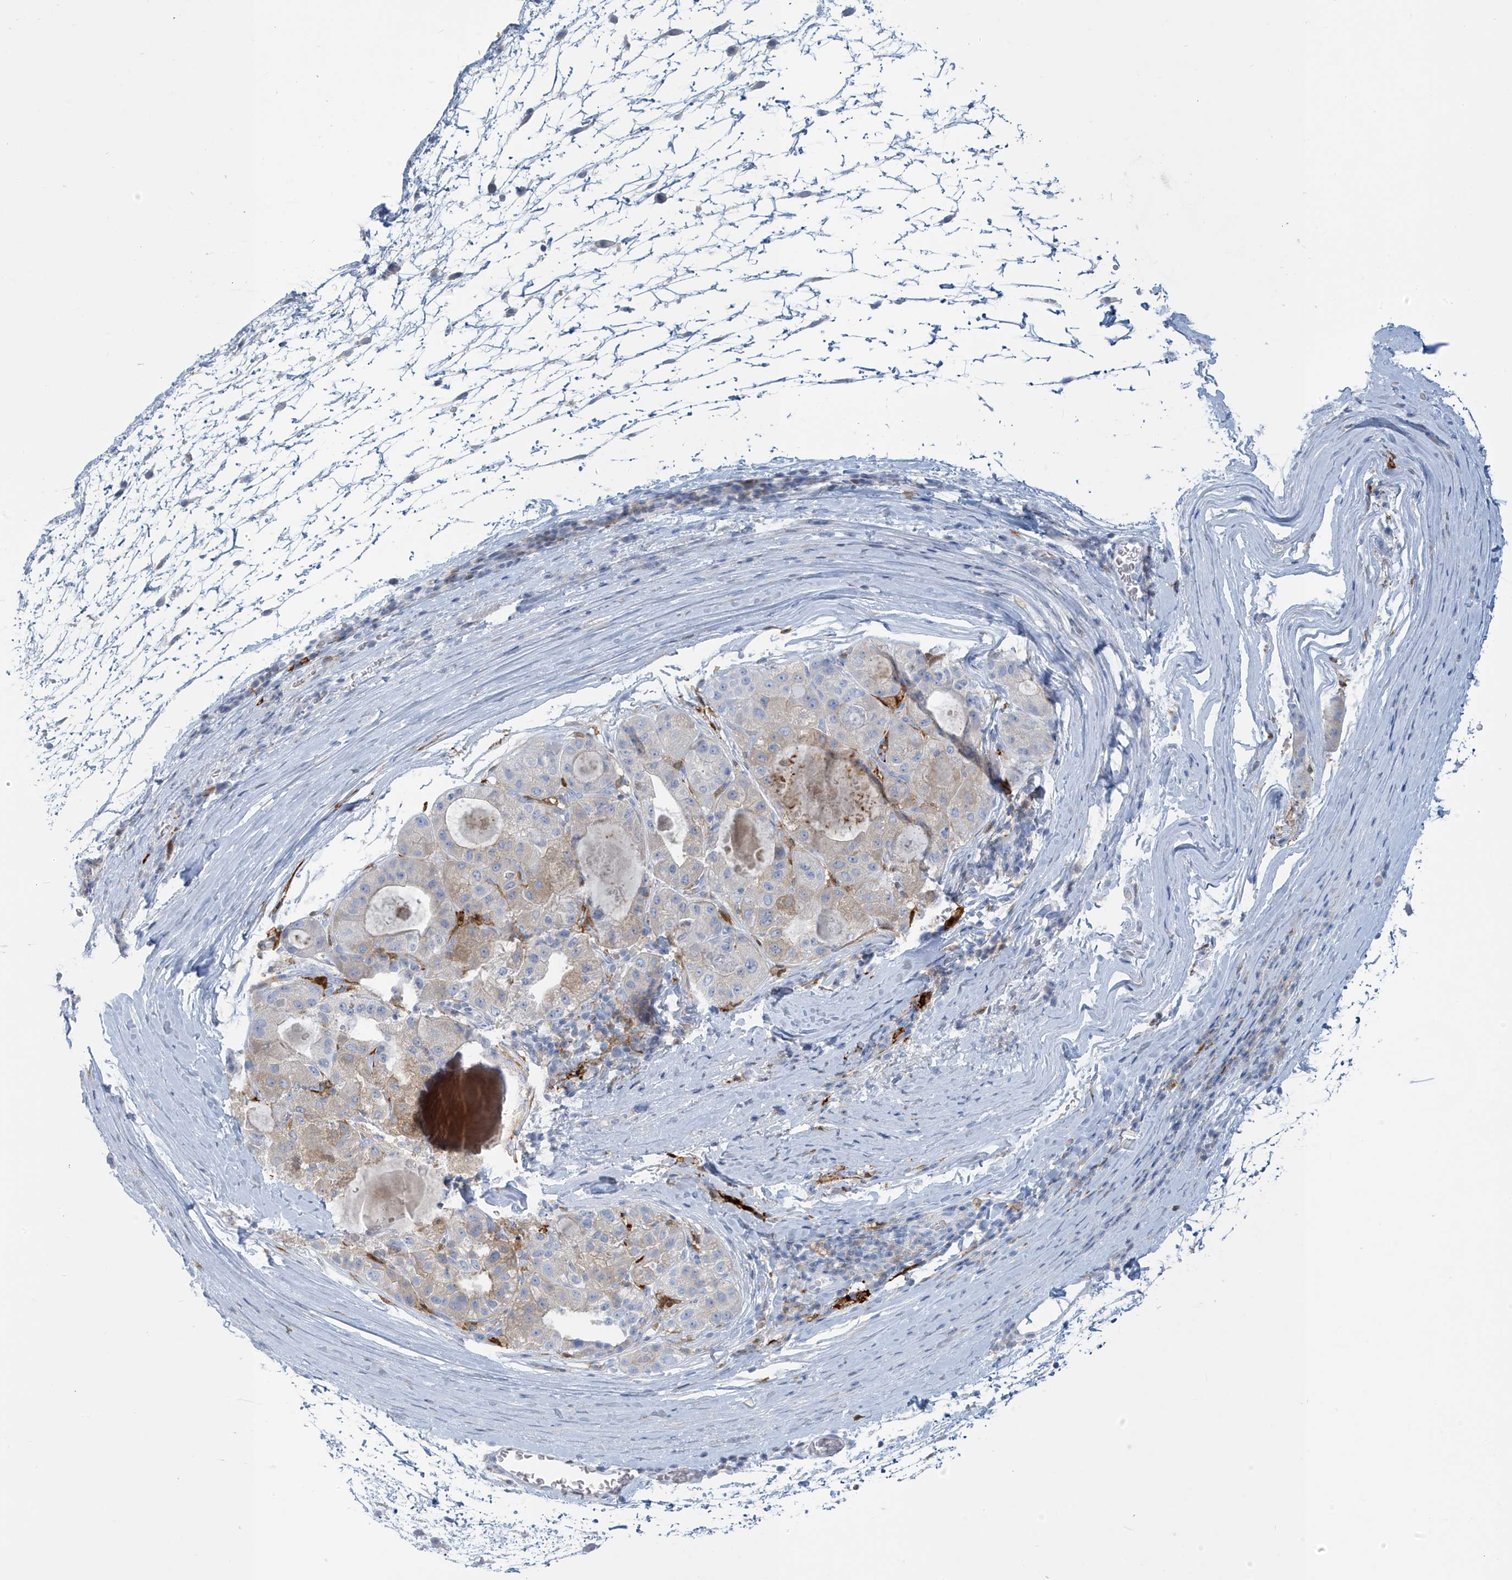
{"staining": {"intensity": "weak", "quantity": "<25%", "location": "cytoplasmic/membranous"}, "tissue": "liver cancer", "cell_type": "Tumor cells", "image_type": "cancer", "snomed": [{"axis": "morphology", "description": "Carcinoma, Hepatocellular, NOS"}, {"axis": "topography", "description": "Liver"}], "caption": "High power microscopy micrograph of an IHC micrograph of liver cancer, revealing no significant staining in tumor cells. (DAB (3,3'-diaminobenzidine) immunohistochemistry (IHC) visualized using brightfield microscopy, high magnification).", "gene": "TRMT2B", "patient": {"sex": "male", "age": 80}}